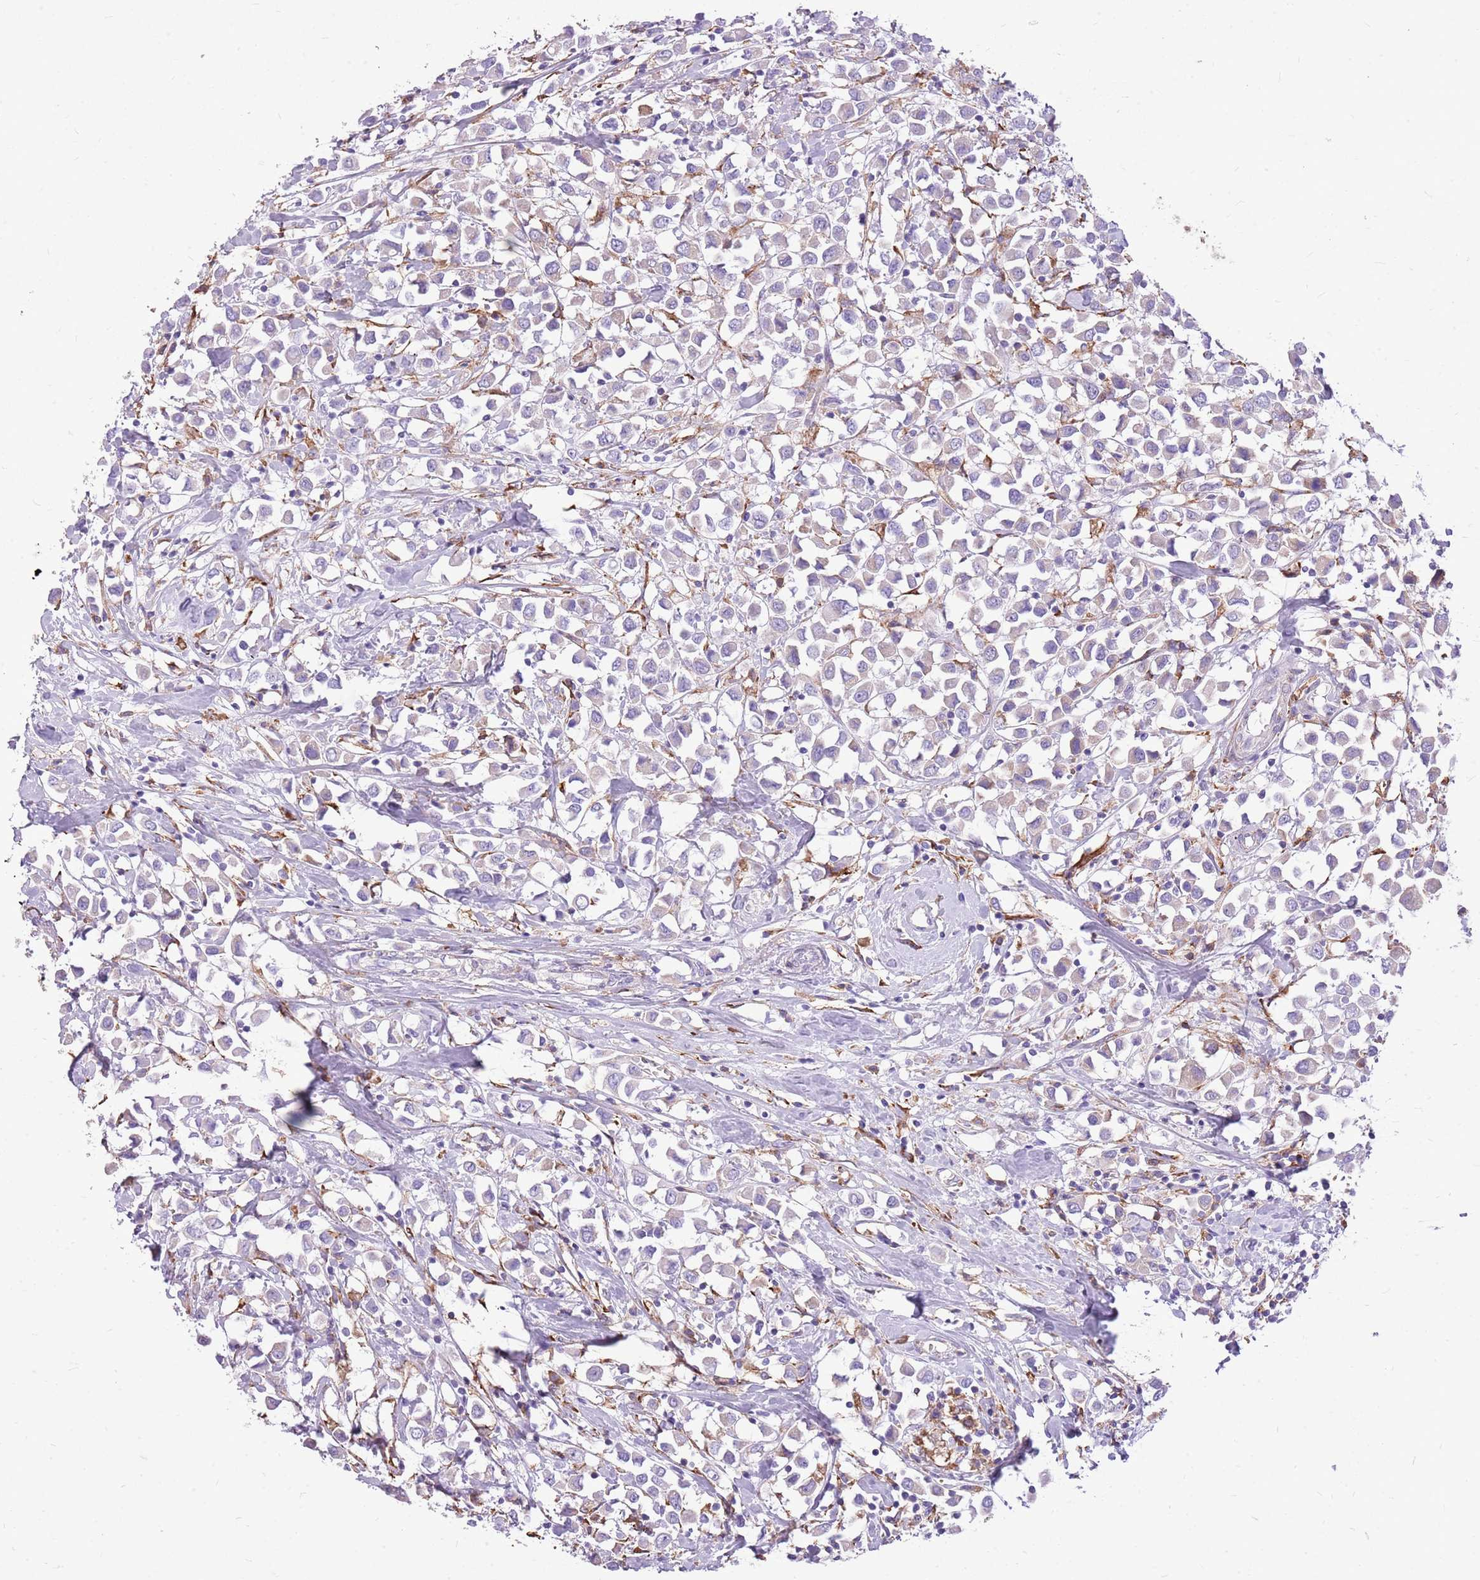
{"staining": {"intensity": "weak", "quantity": "<25%", "location": "cytoplasmic/membranous"}, "tissue": "breast cancer", "cell_type": "Tumor cells", "image_type": "cancer", "snomed": [{"axis": "morphology", "description": "Duct carcinoma"}, {"axis": "topography", "description": "Breast"}], "caption": "IHC histopathology image of breast cancer stained for a protein (brown), which displays no expression in tumor cells.", "gene": "KCTD19", "patient": {"sex": "female", "age": 61}}